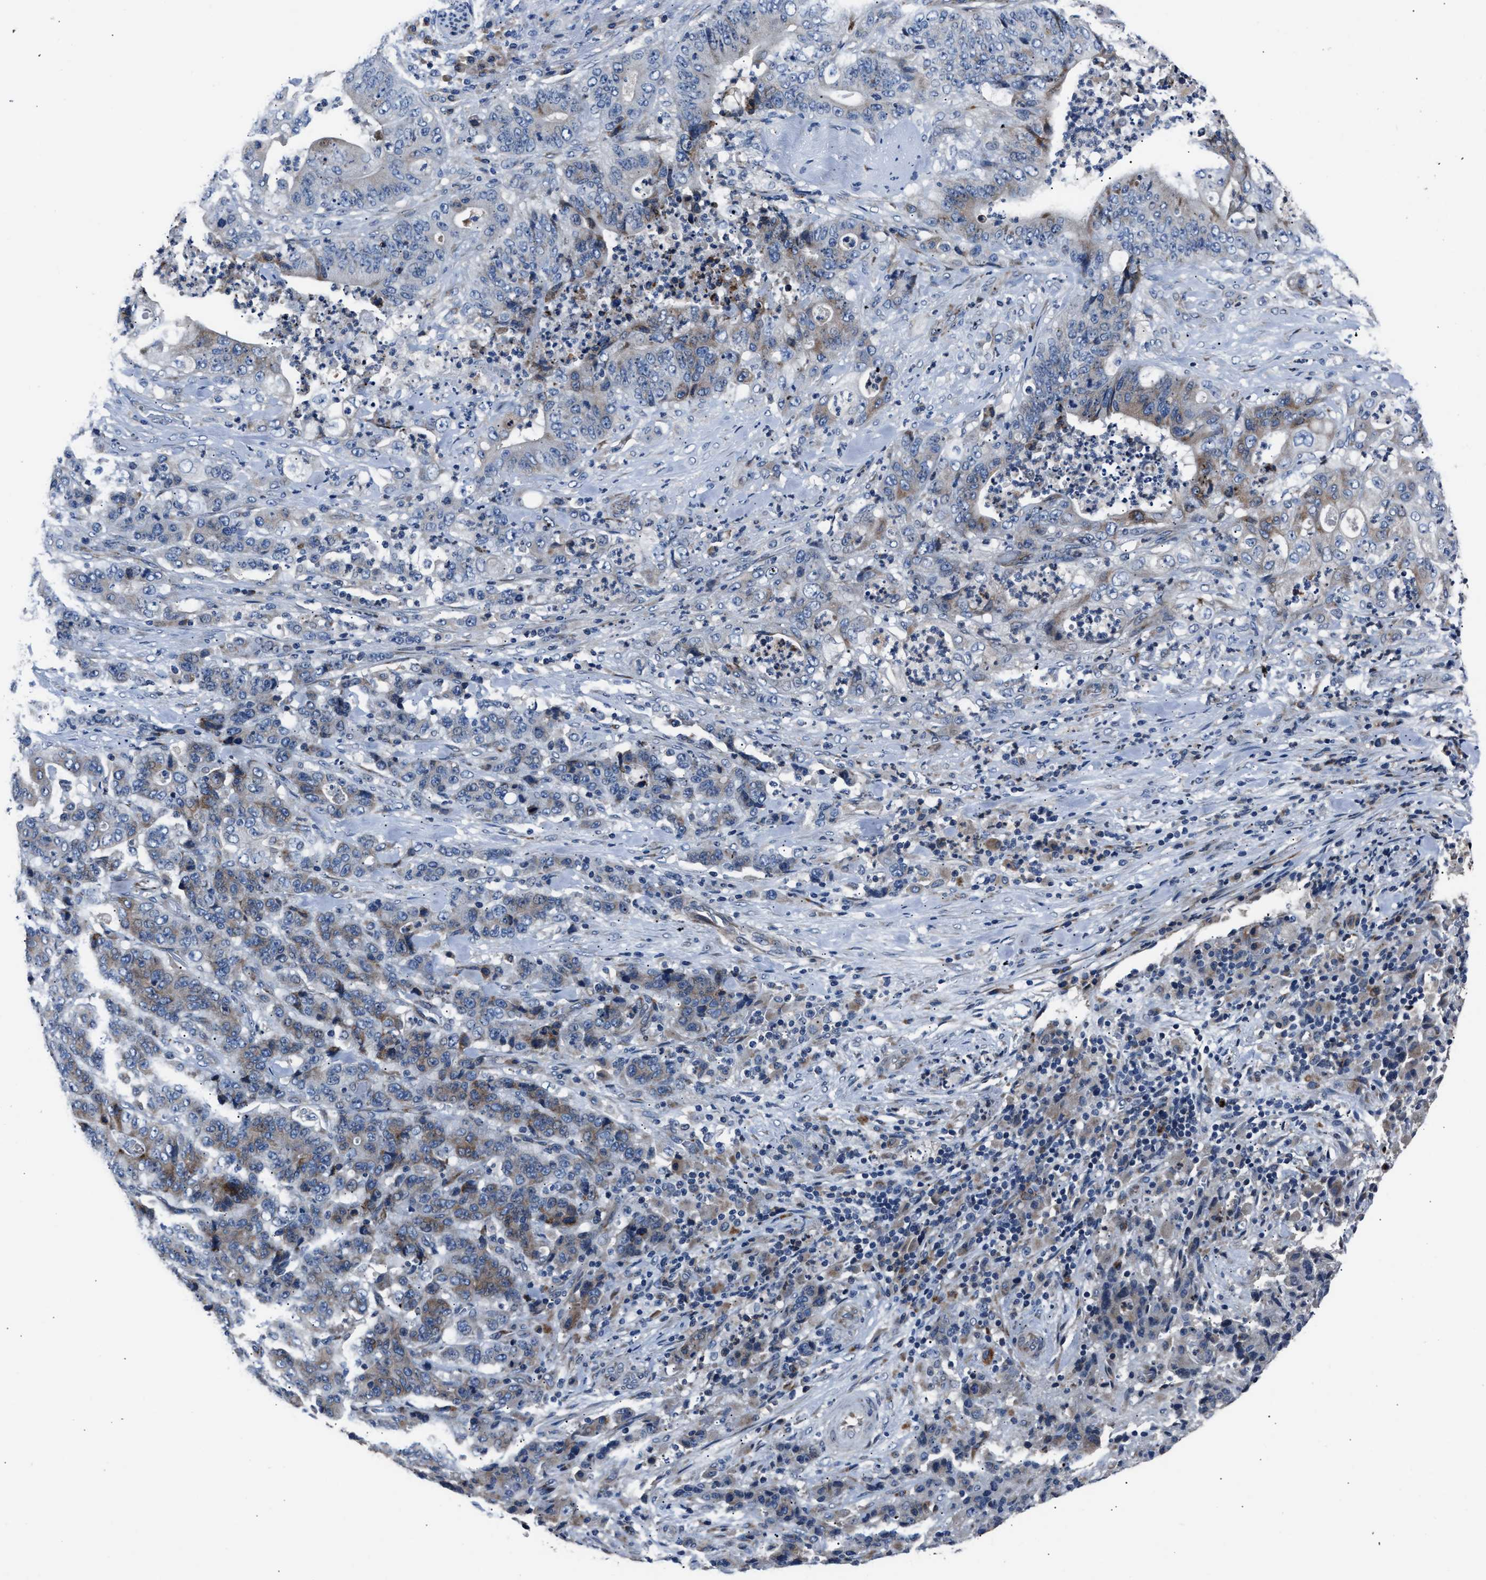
{"staining": {"intensity": "moderate", "quantity": "25%-75%", "location": "cytoplasmic/membranous"}, "tissue": "stomach cancer", "cell_type": "Tumor cells", "image_type": "cancer", "snomed": [{"axis": "morphology", "description": "Adenocarcinoma, NOS"}, {"axis": "topography", "description": "Stomach"}], "caption": "A high-resolution micrograph shows immunohistochemistry (IHC) staining of stomach cancer (adenocarcinoma), which displays moderate cytoplasmic/membranous staining in approximately 25%-75% of tumor cells.", "gene": "DNAJC24", "patient": {"sex": "female", "age": 73}}